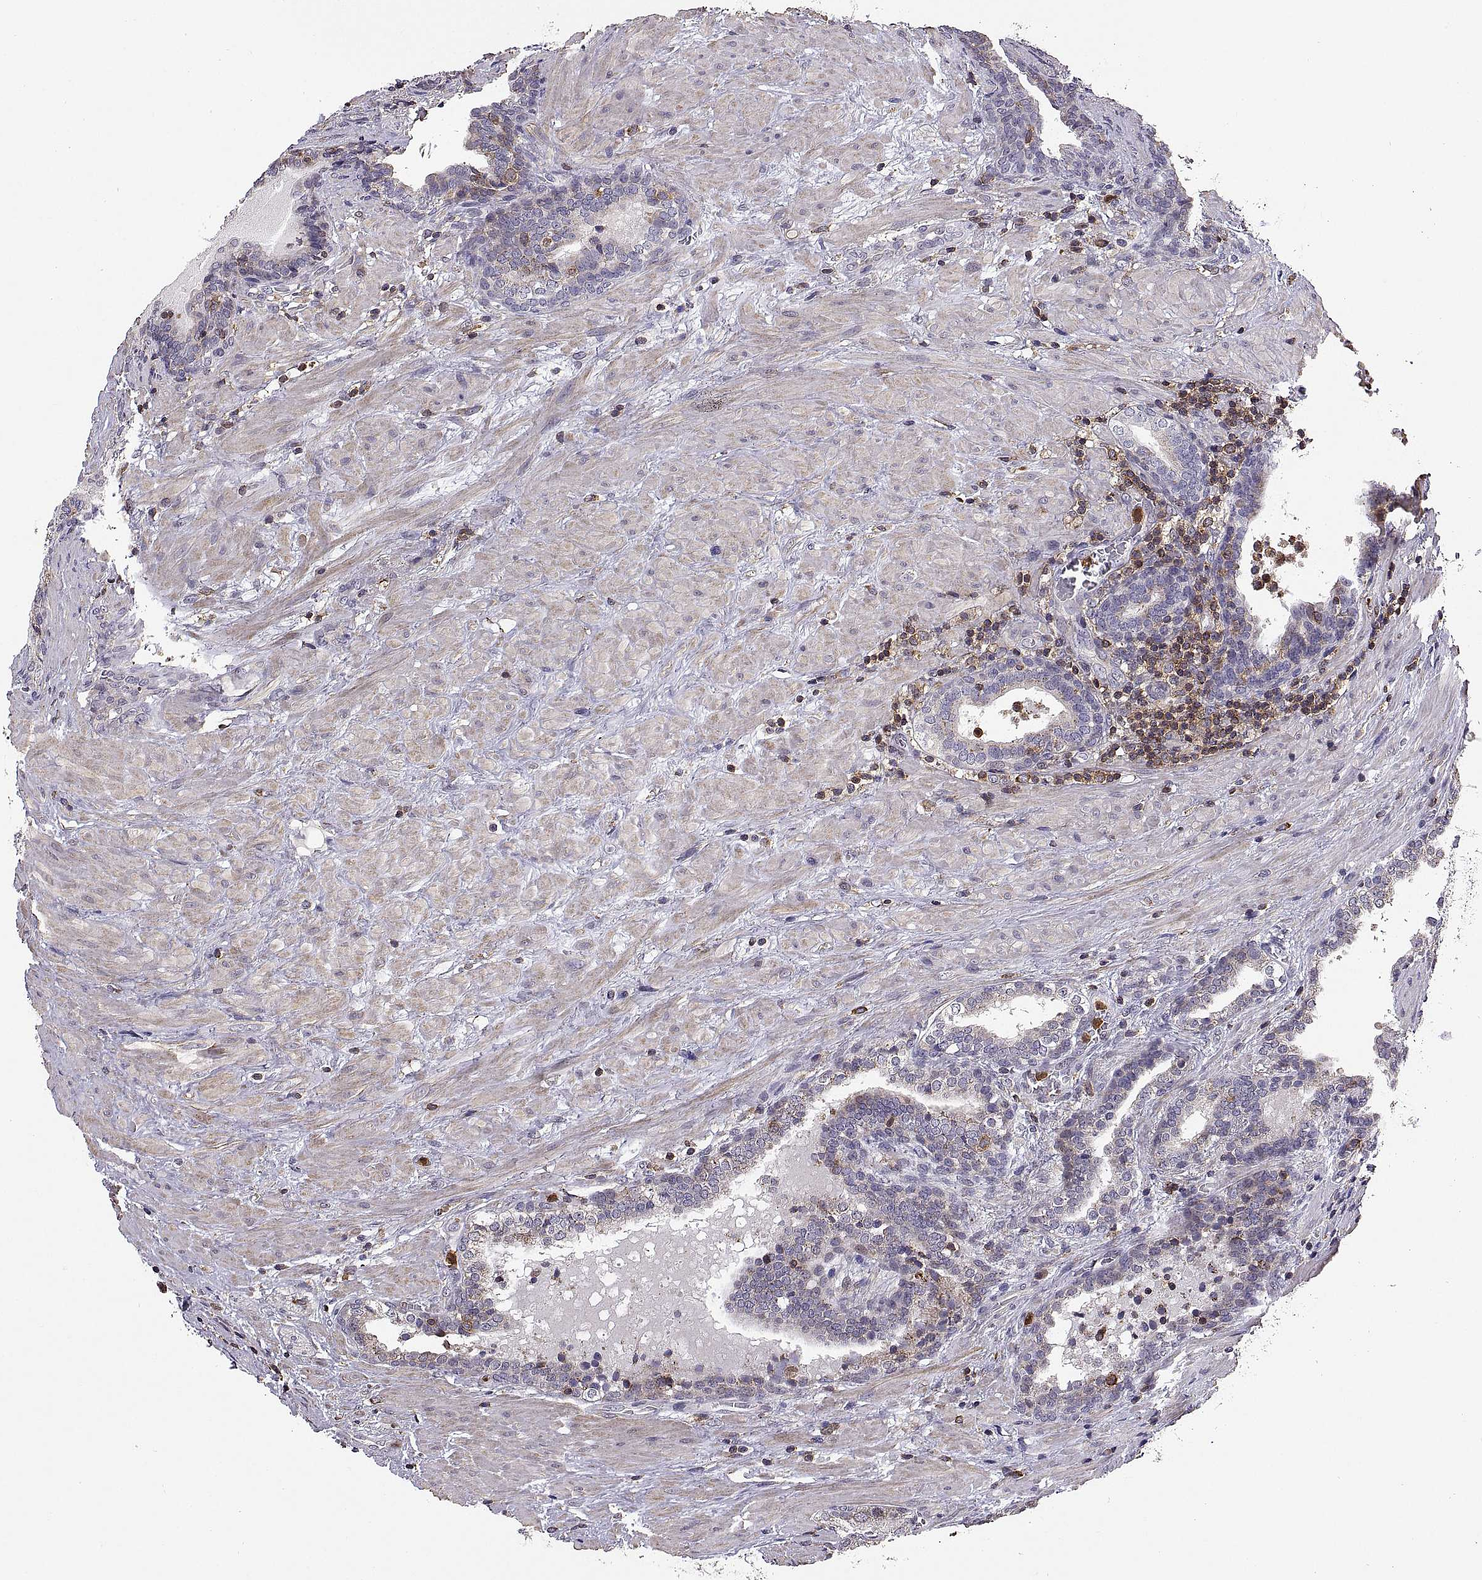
{"staining": {"intensity": "moderate", "quantity": "25%-75%", "location": "cytoplasmic/membranous"}, "tissue": "prostate cancer", "cell_type": "Tumor cells", "image_type": "cancer", "snomed": [{"axis": "morphology", "description": "Adenocarcinoma, NOS"}, {"axis": "topography", "description": "Prostate and seminal vesicle, NOS"}], "caption": "DAB (3,3'-diaminobenzidine) immunohistochemical staining of prostate cancer reveals moderate cytoplasmic/membranous protein expression in approximately 25%-75% of tumor cells. The staining was performed using DAB (3,3'-diaminobenzidine), with brown indicating positive protein expression. Nuclei are stained blue with hematoxylin.", "gene": "ACAP1", "patient": {"sex": "male", "age": 63}}